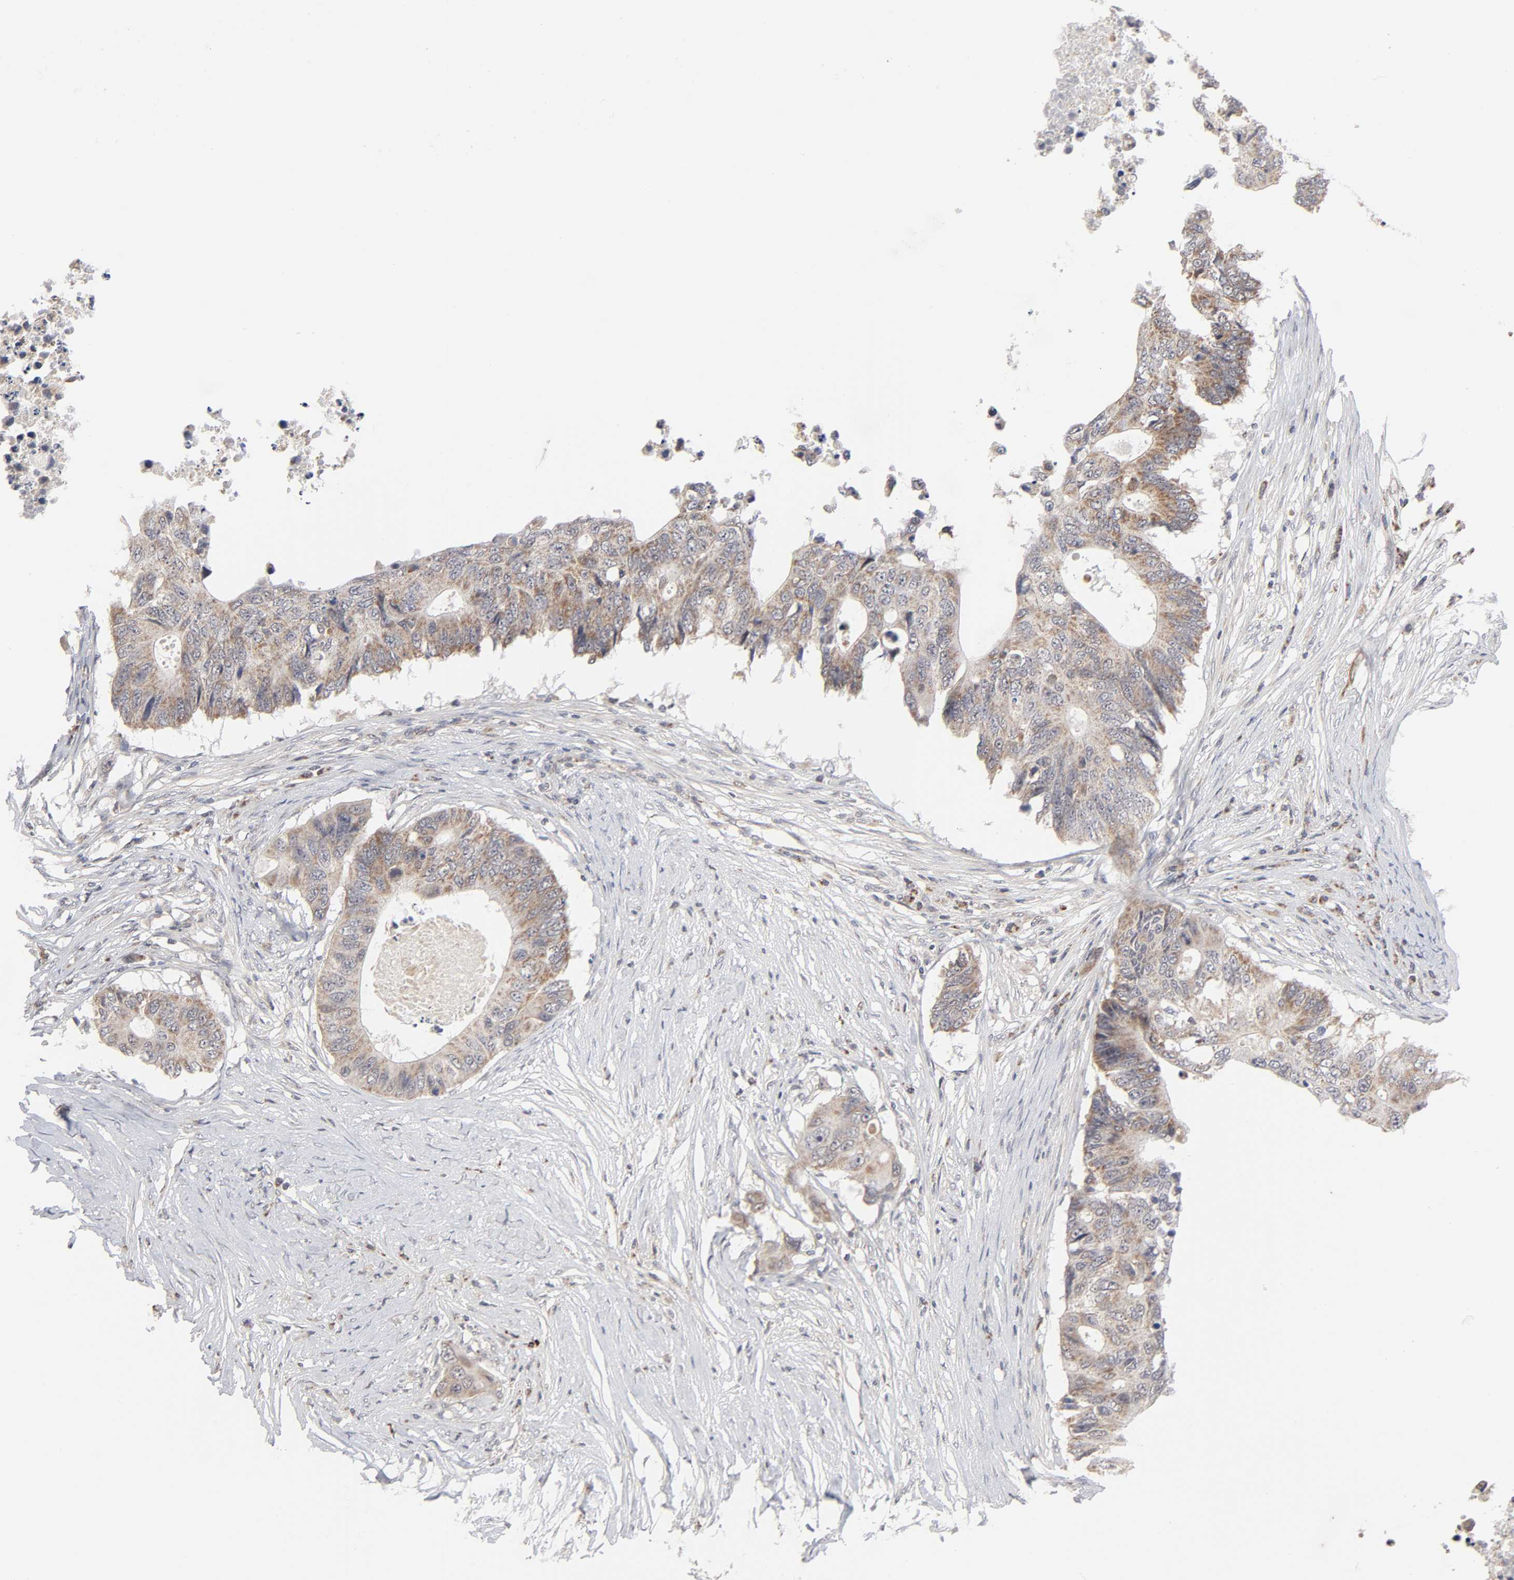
{"staining": {"intensity": "moderate", "quantity": ">75%", "location": "cytoplasmic/membranous"}, "tissue": "colorectal cancer", "cell_type": "Tumor cells", "image_type": "cancer", "snomed": [{"axis": "morphology", "description": "Adenocarcinoma, NOS"}, {"axis": "topography", "description": "Colon"}], "caption": "This is a photomicrograph of immunohistochemistry (IHC) staining of adenocarcinoma (colorectal), which shows moderate staining in the cytoplasmic/membranous of tumor cells.", "gene": "AUH", "patient": {"sex": "male", "age": 71}}